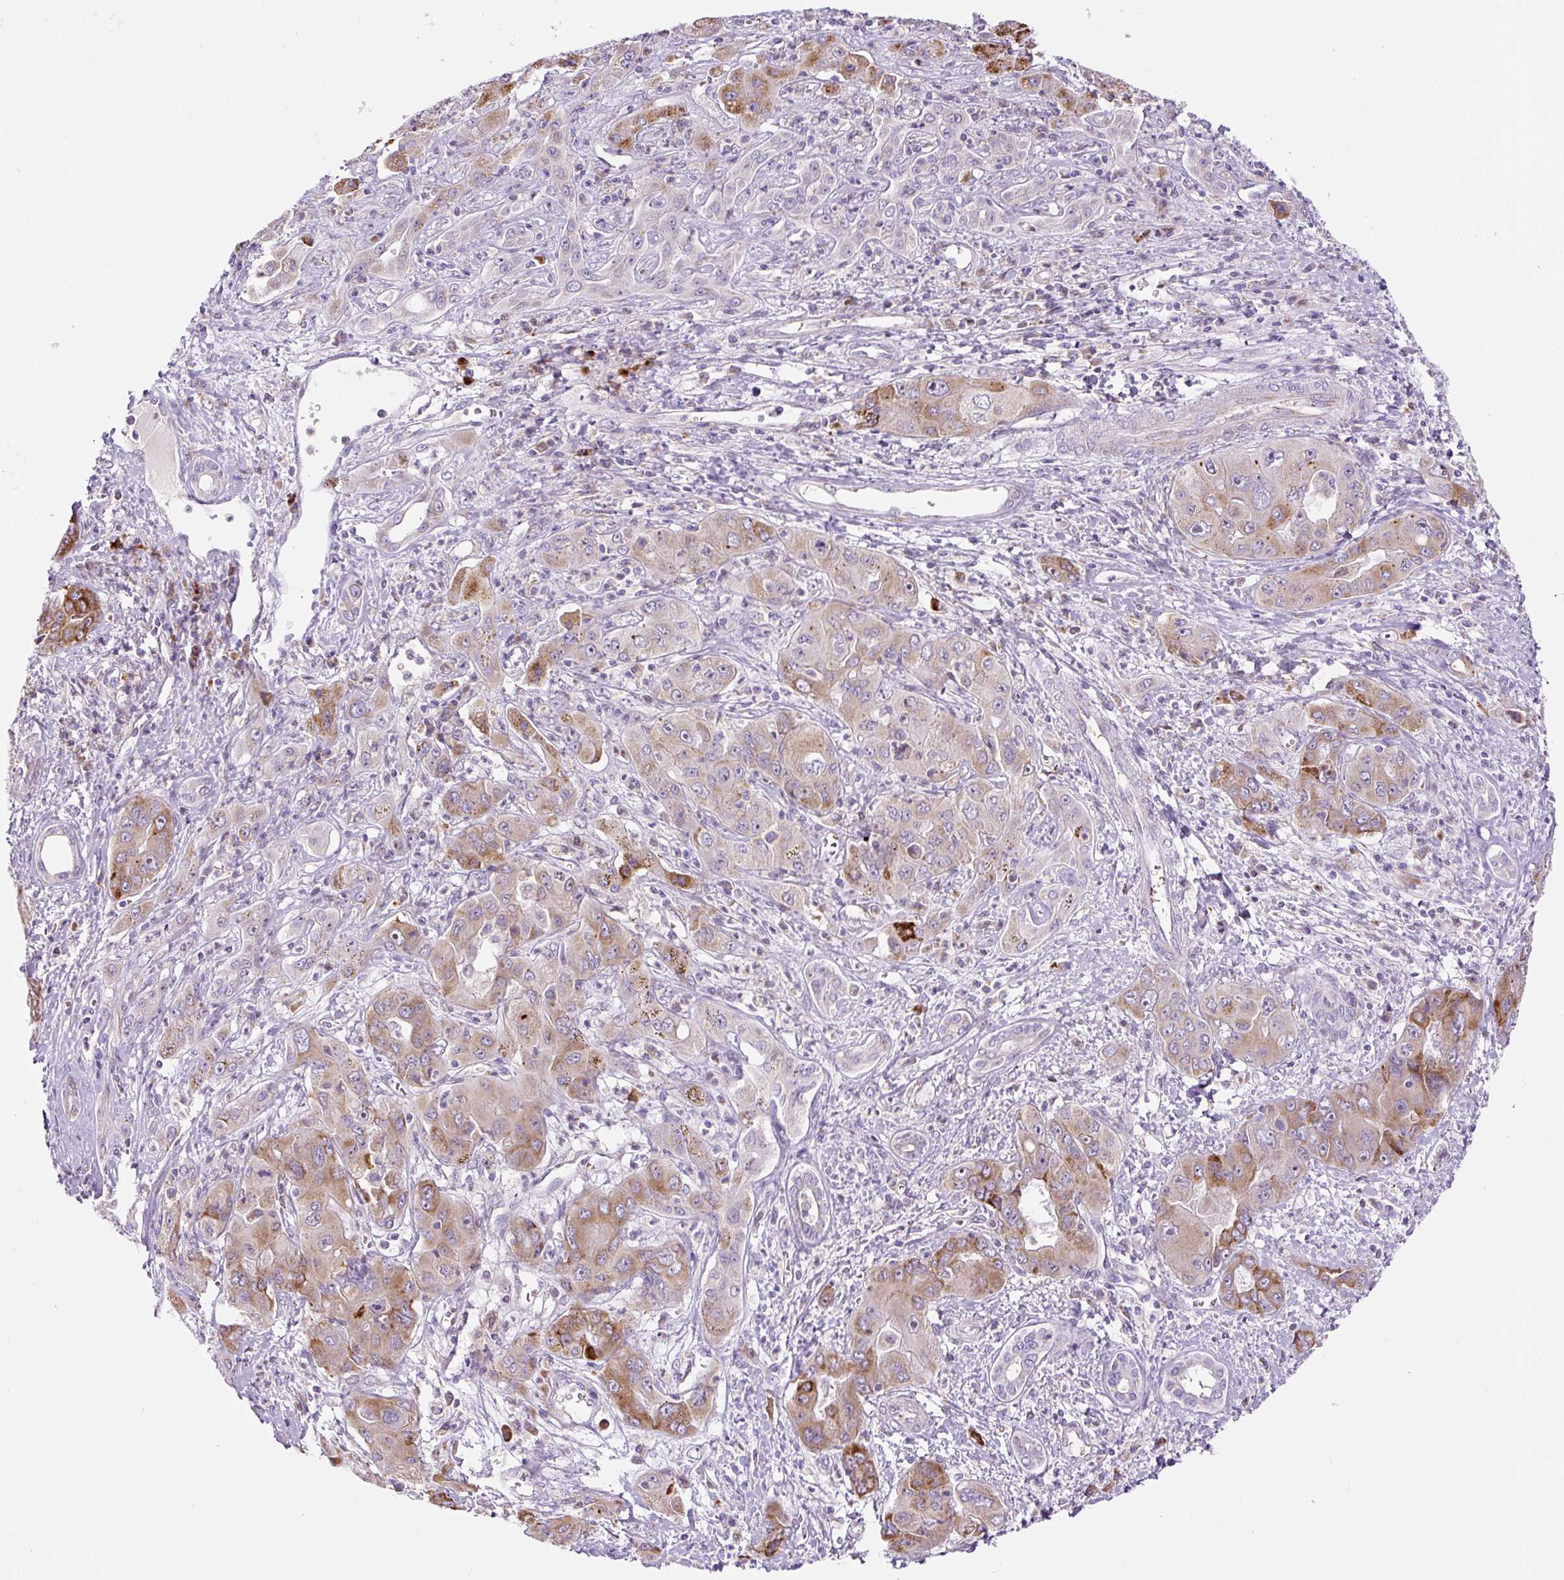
{"staining": {"intensity": "moderate", "quantity": ">75%", "location": "cytoplasmic/membranous"}, "tissue": "liver cancer", "cell_type": "Tumor cells", "image_type": "cancer", "snomed": [{"axis": "morphology", "description": "Cholangiocarcinoma"}, {"axis": "topography", "description": "Liver"}], "caption": "The micrograph reveals staining of liver cancer, revealing moderate cytoplasmic/membranous protein positivity (brown color) within tumor cells.", "gene": "ZNF596", "patient": {"sex": "male", "age": 67}}